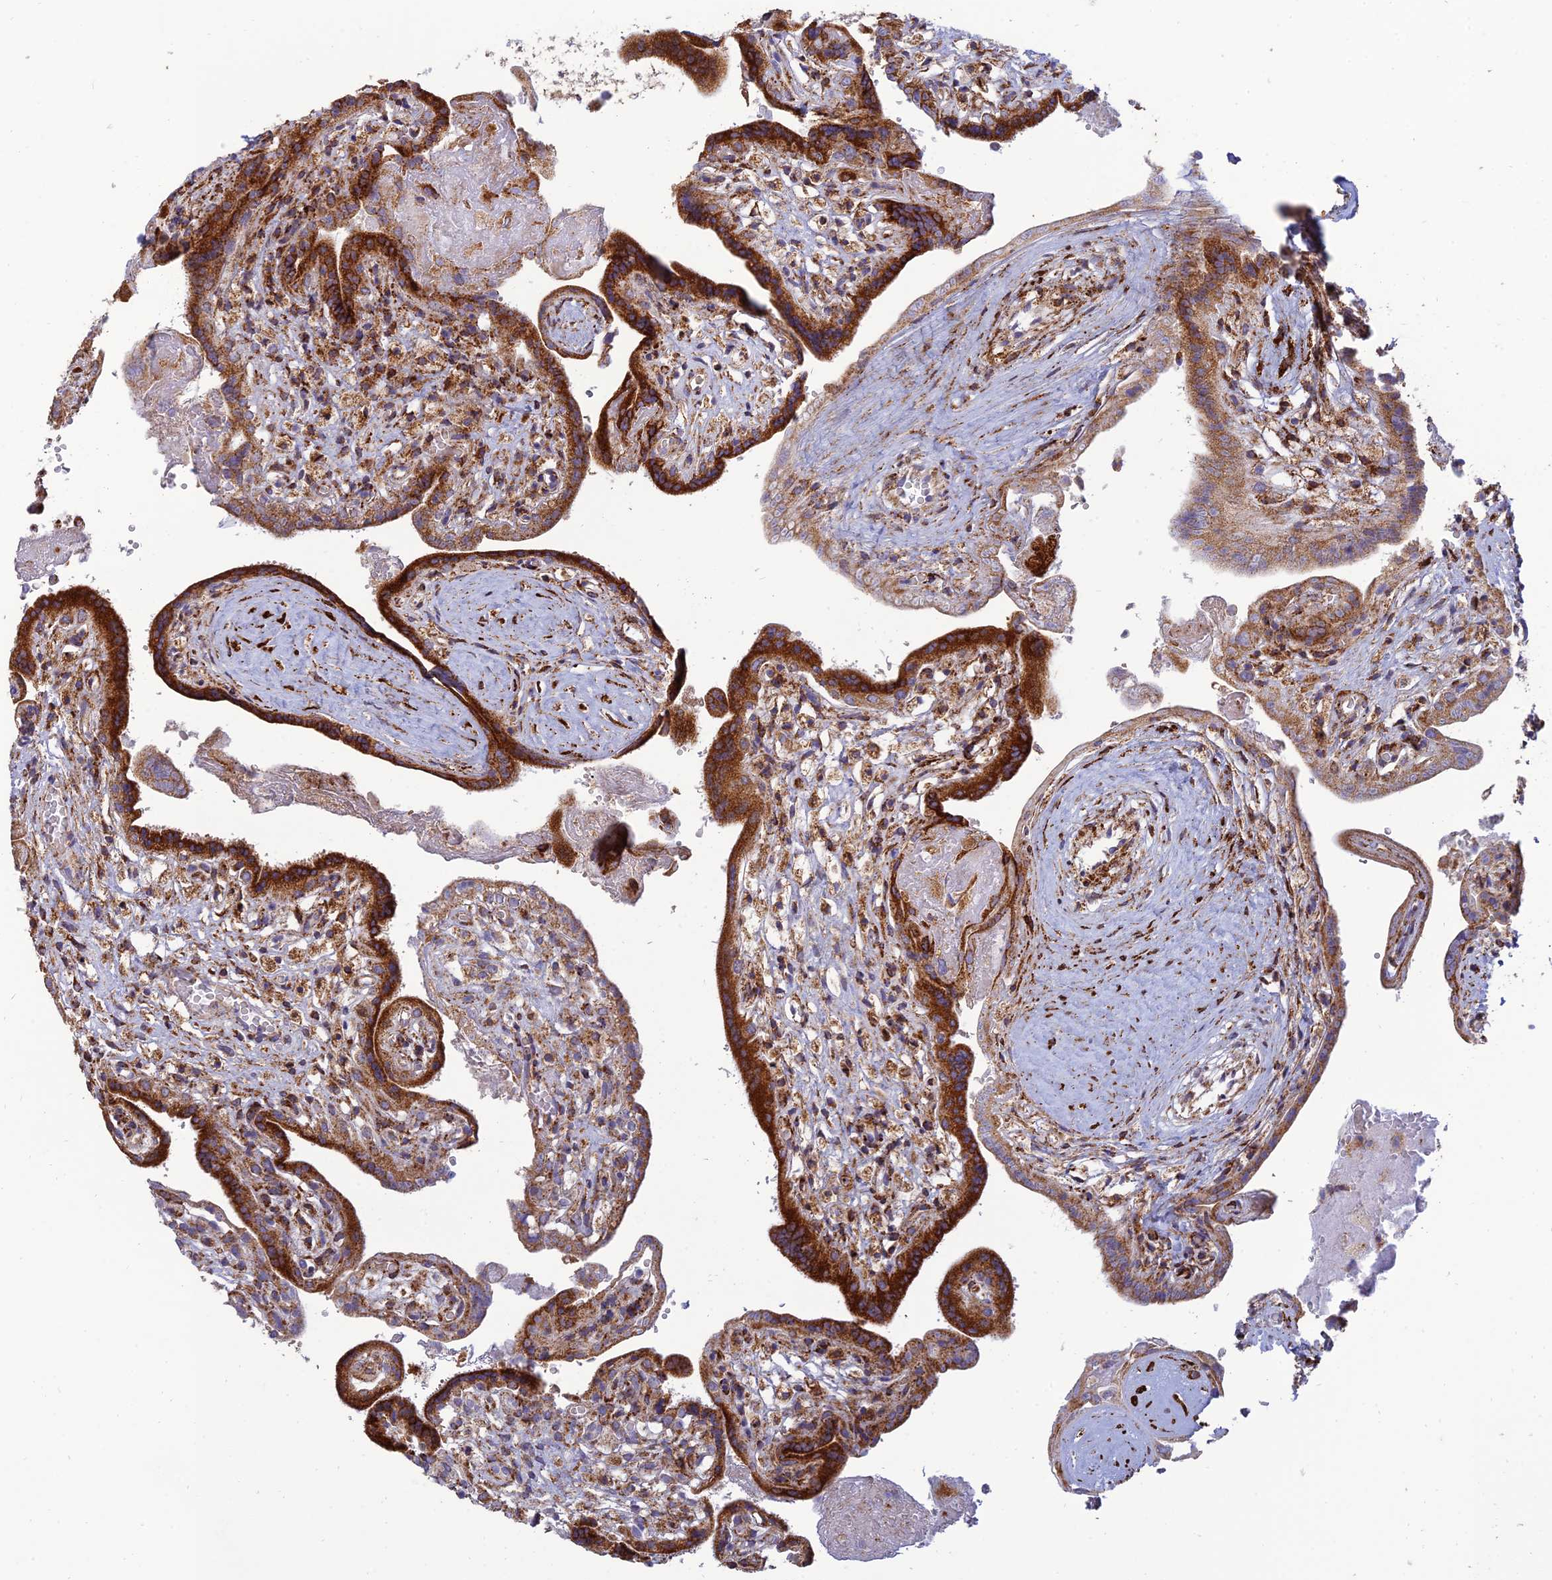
{"staining": {"intensity": "strong", "quantity": ">75%", "location": "cytoplasmic/membranous"}, "tissue": "placenta", "cell_type": "Trophoblastic cells", "image_type": "normal", "snomed": [{"axis": "morphology", "description": "Normal tissue, NOS"}, {"axis": "topography", "description": "Placenta"}], "caption": "Trophoblastic cells reveal high levels of strong cytoplasmic/membranous positivity in about >75% of cells in benign human placenta.", "gene": "RCN3", "patient": {"sex": "female", "age": 37}}